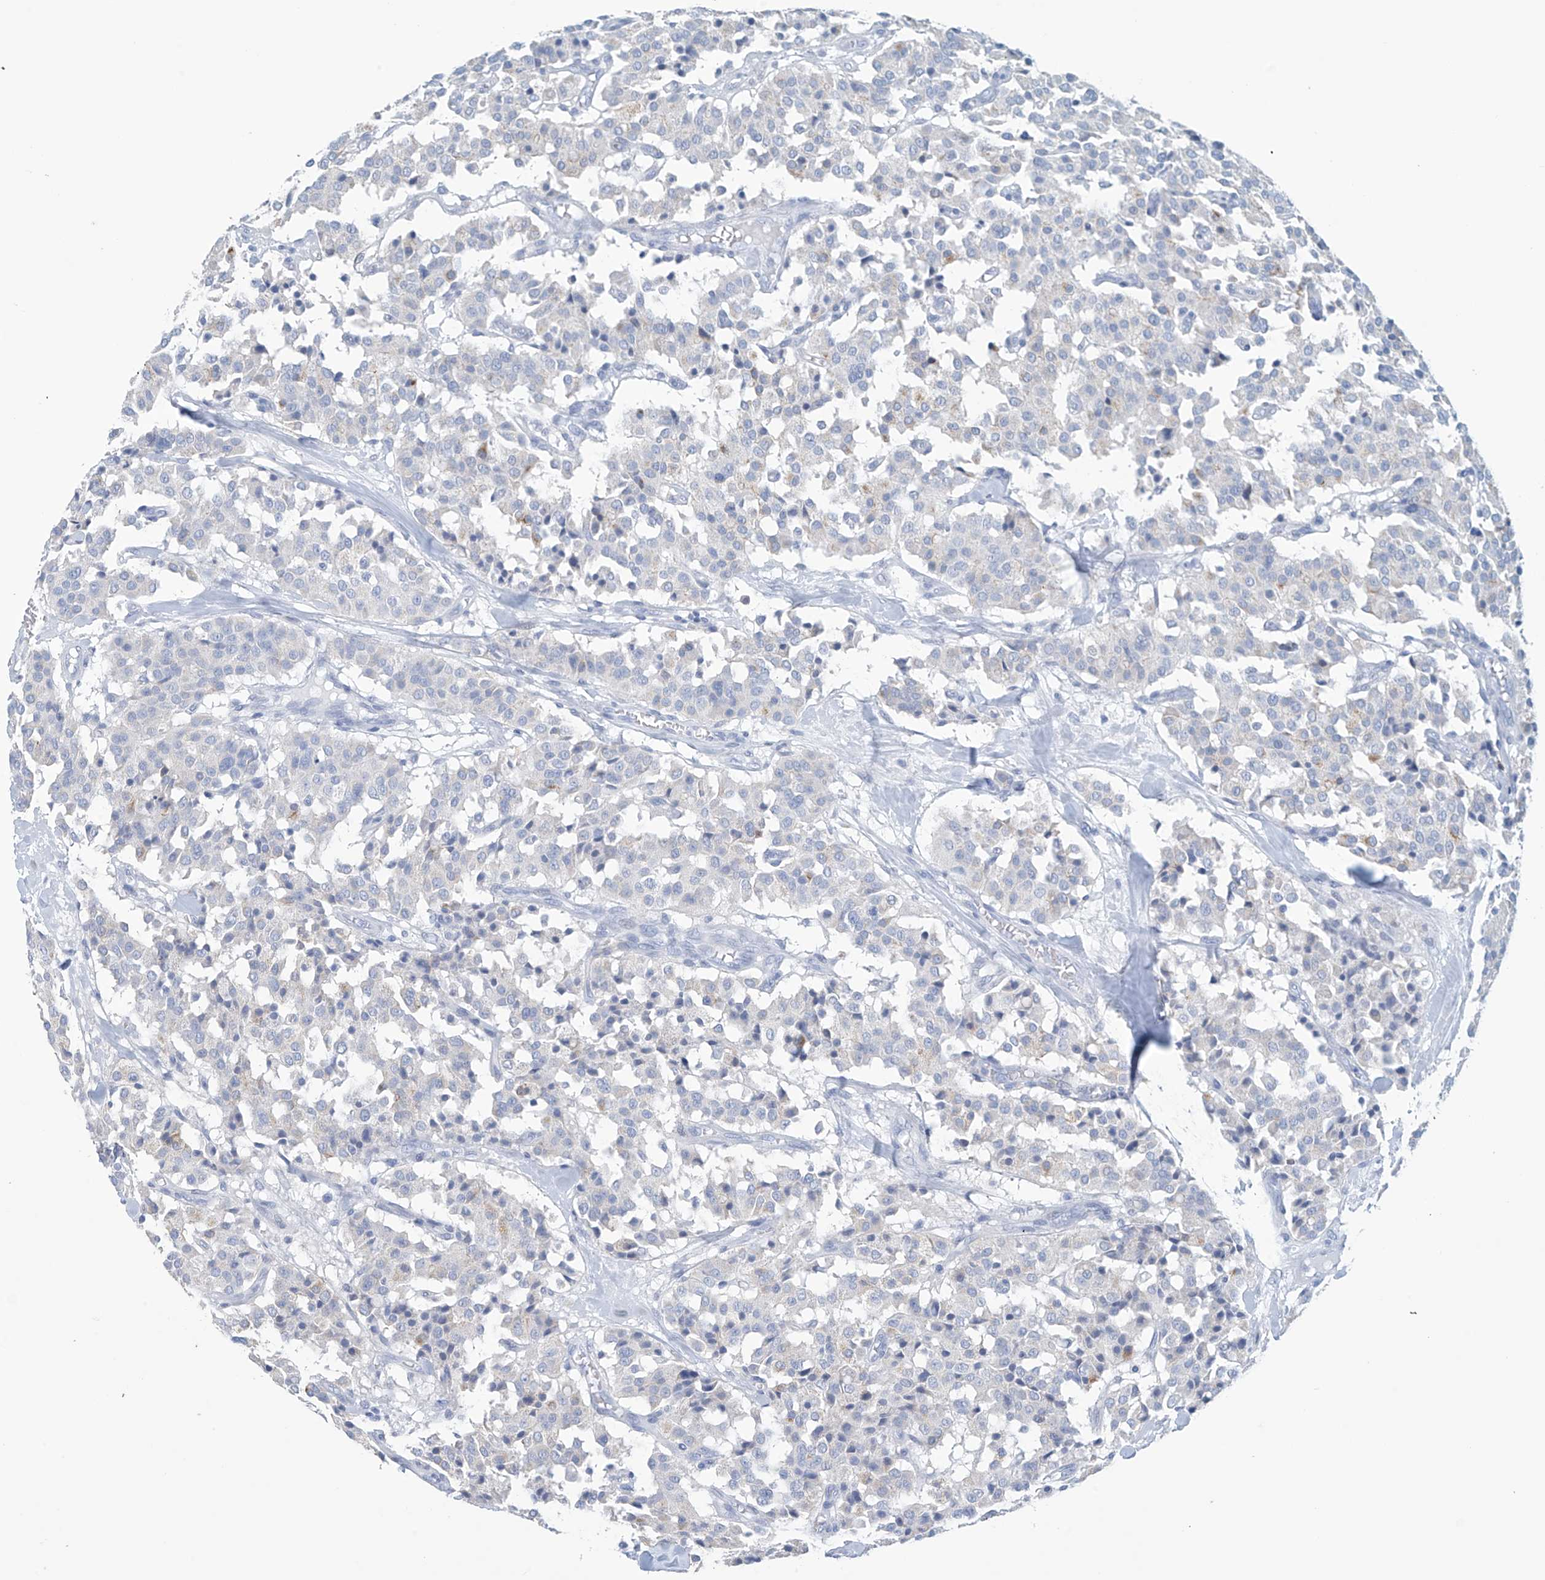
{"staining": {"intensity": "negative", "quantity": "none", "location": "none"}, "tissue": "carcinoid", "cell_type": "Tumor cells", "image_type": "cancer", "snomed": [{"axis": "morphology", "description": "Carcinoid, malignant, NOS"}, {"axis": "topography", "description": "Lung"}], "caption": "The micrograph exhibits no significant expression in tumor cells of malignant carcinoid.", "gene": "DSP", "patient": {"sex": "male", "age": 30}}